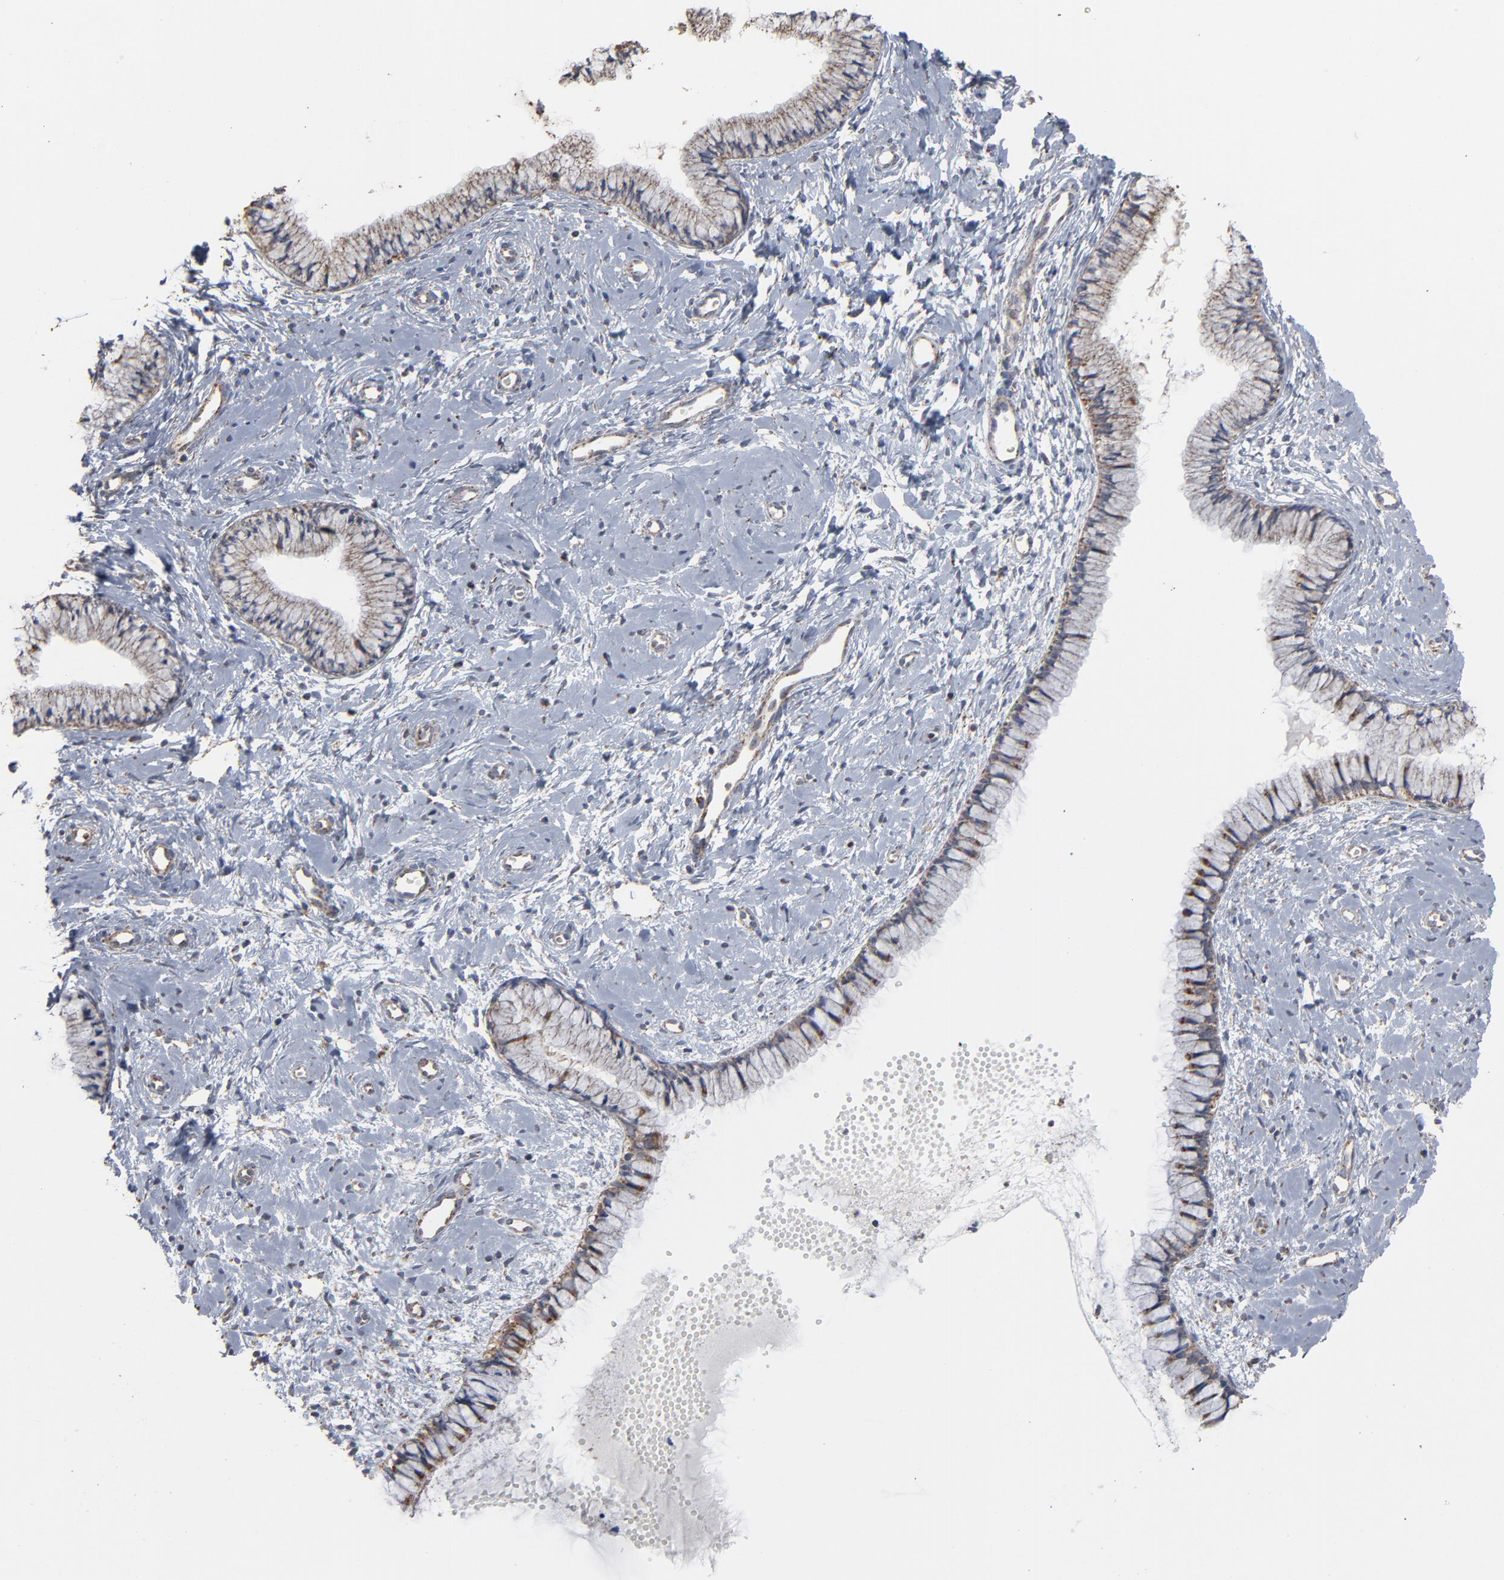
{"staining": {"intensity": "strong", "quantity": ">75%", "location": "cytoplasmic/membranous"}, "tissue": "cervix", "cell_type": "Glandular cells", "image_type": "normal", "snomed": [{"axis": "morphology", "description": "Normal tissue, NOS"}, {"axis": "topography", "description": "Cervix"}], "caption": "Immunohistochemical staining of benign human cervix exhibits >75% levels of strong cytoplasmic/membranous protein staining in about >75% of glandular cells.", "gene": "UQCRC1", "patient": {"sex": "female", "age": 46}}